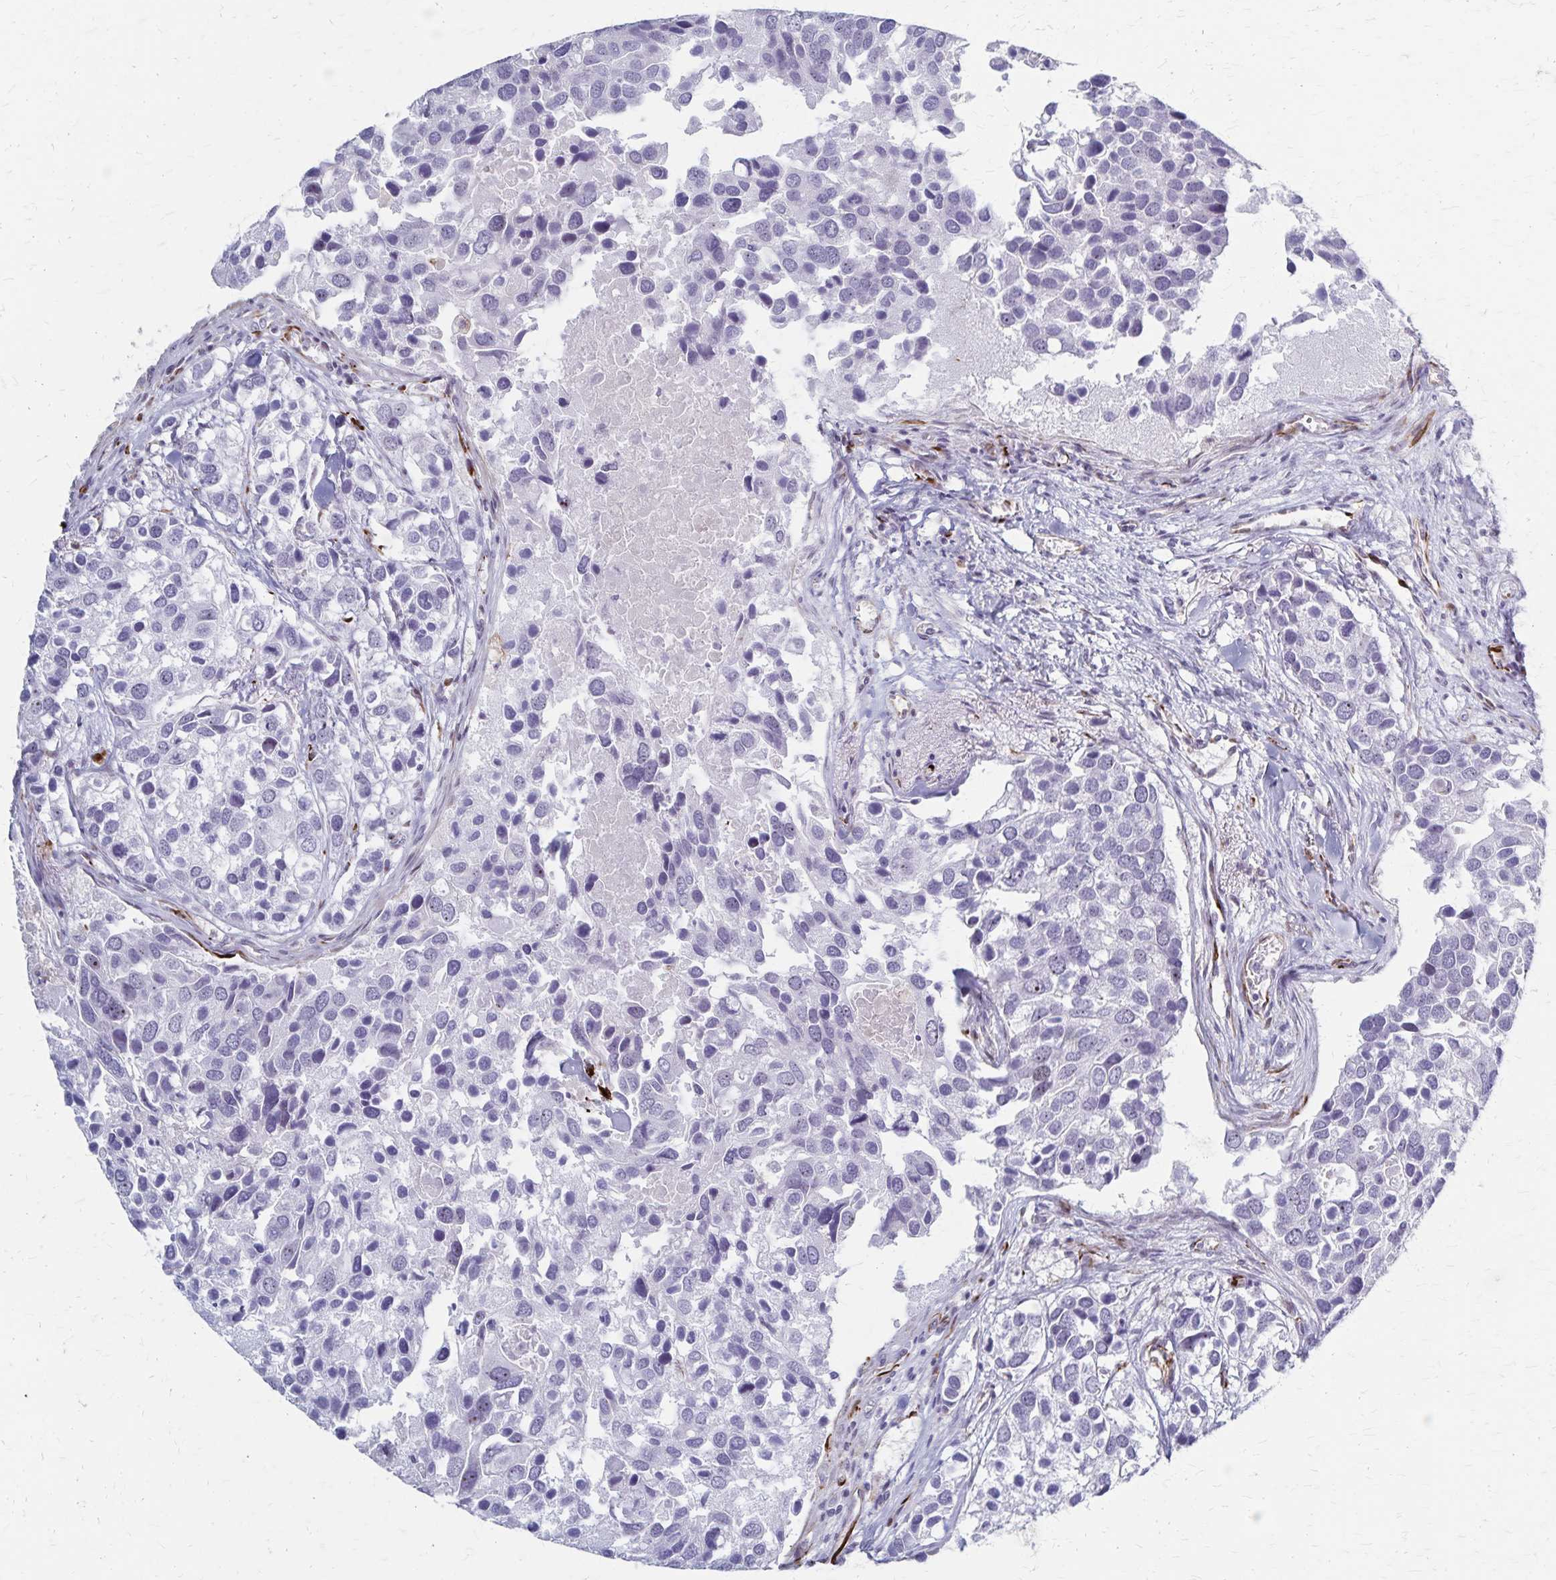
{"staining": {"intensity": "negative", "quantity": "none", "location": "none"}, "tissue": "breast cancer", "cell_type": "Tumor cells", "image_type": "cancer", "snomed": [{"axis": "morphology", "description": "Duct carcinoma"}, {"axis": "topography", "description": "Breast"}], "caption": "Photomicrograph shows no significant protein positivity in tumor cells of breast infiltrating ductal carcinoma.", "gene": "DLK2", "patient": {"sex": "female", "age": 83}}